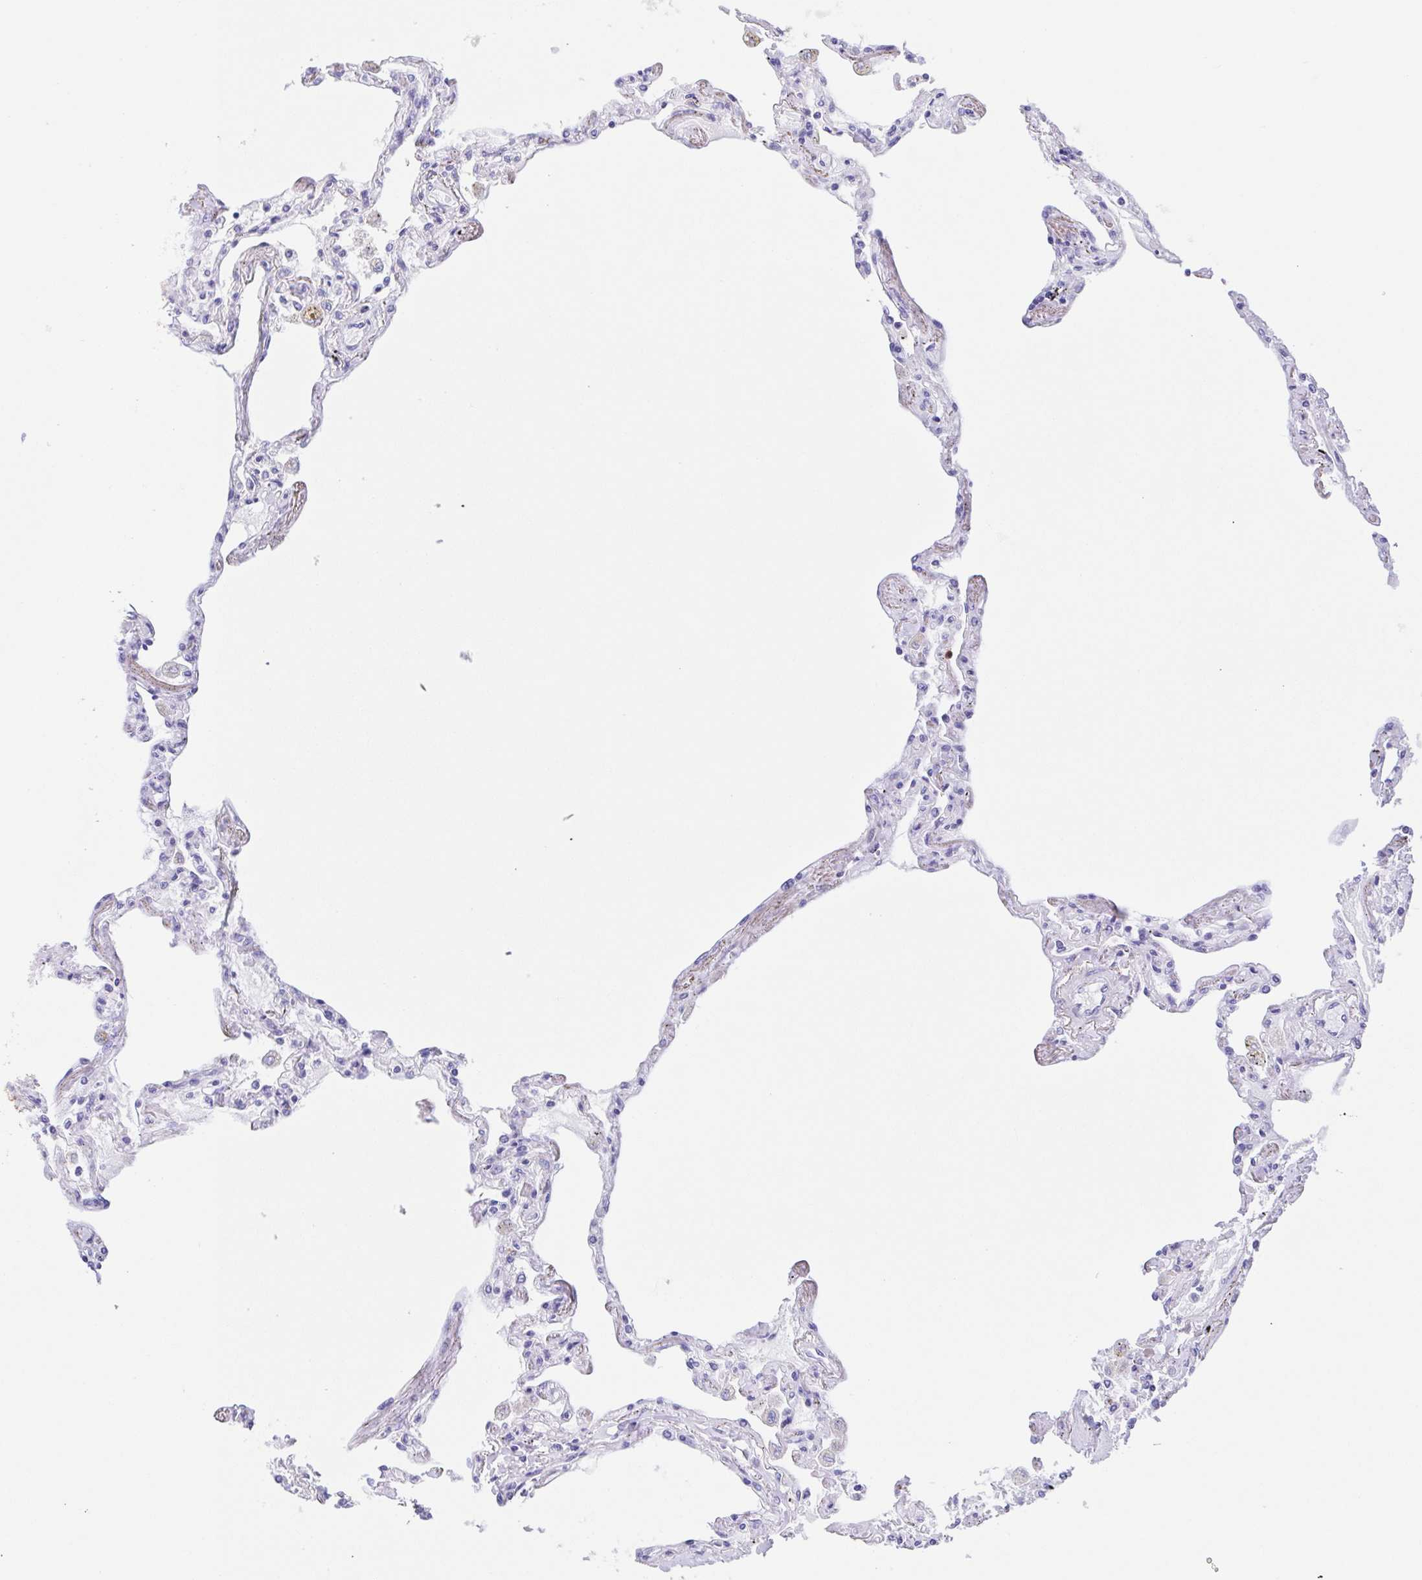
{"staining": {"intensity": "negative", "quantity": "none", "location": "none"}, "tissue": "lung", "cell_type": "Alveolar cells", "image_type": "normal", "snomed": [{"axis": "morphology", "description": "Normal tissue, NOS"}, {"axis": "morphology", "description": "Adenocarcinoma, NOS"}, {"axis": "topography", "description": "Cartilage tissue"}, {"axis": "topography", "description": "Lung"}], "caption": "Human lung stained for a protein using IHC exhibits no staining in alveolar cells.", "gene": "SCG3", "patient": {"sex": "female", "age": 67}}